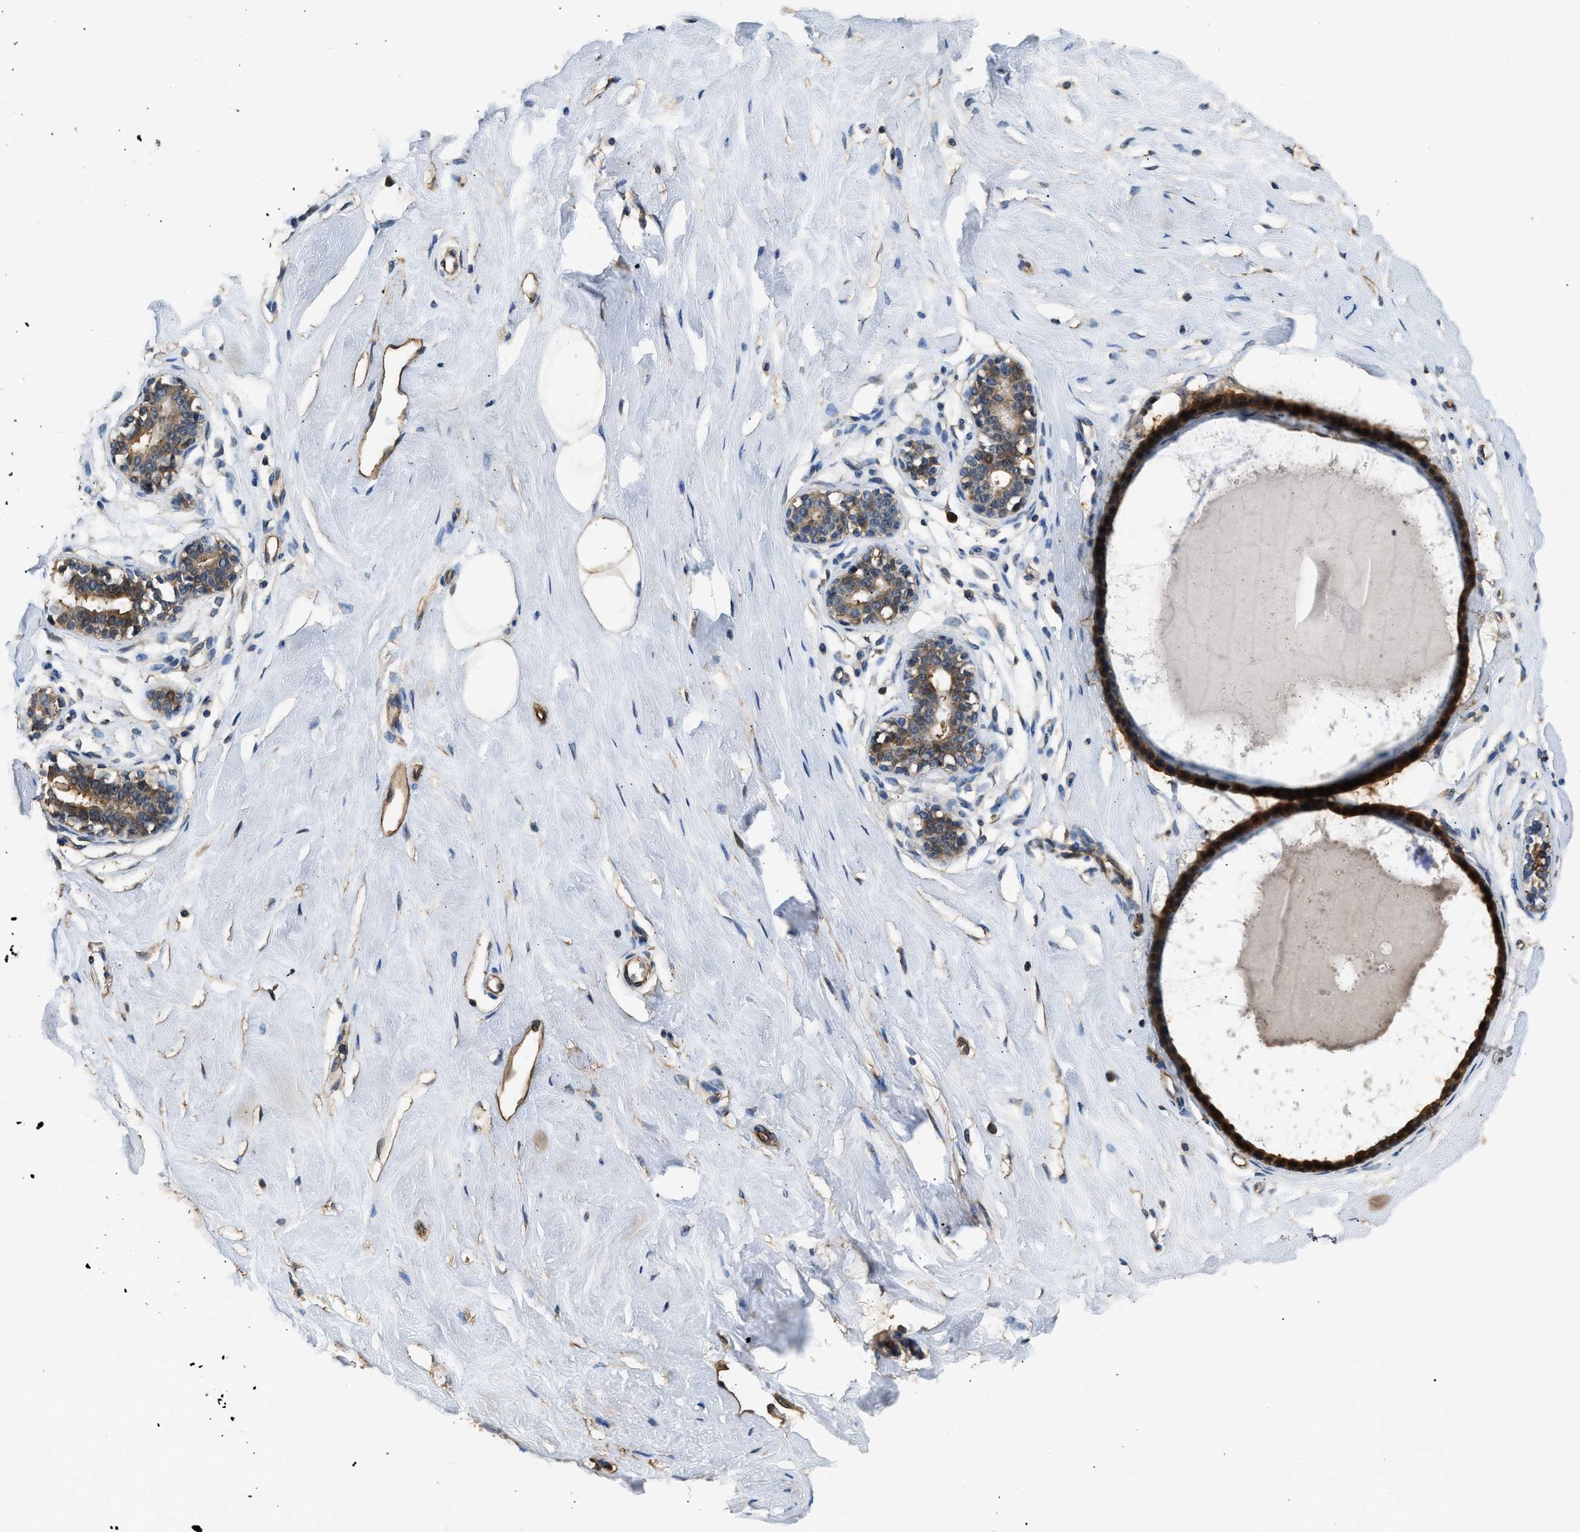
{"staining": {"intensity": "moderate", "quantity": ">75%", "location": "cytoplasmic/membranous"}, "tissue": "breast", "cell_type": "Adipocytes", "image_type": "normal", "snomed": [{"axis": "morphology", "description": "Normal tissue, NOS"}, {"axis": "topography", "description": "Breast"}], "caption": "Immunohistochemical staining of unremarkable breast reveals medium levels of moderate cytoplasmic/membranous expression in approximately >75% of adipocytes. (DAB = brown stain, brightfield microscopy at high magnification).", "gene": "ANXA3", "patient": {"sex": "female", "age": 23}}